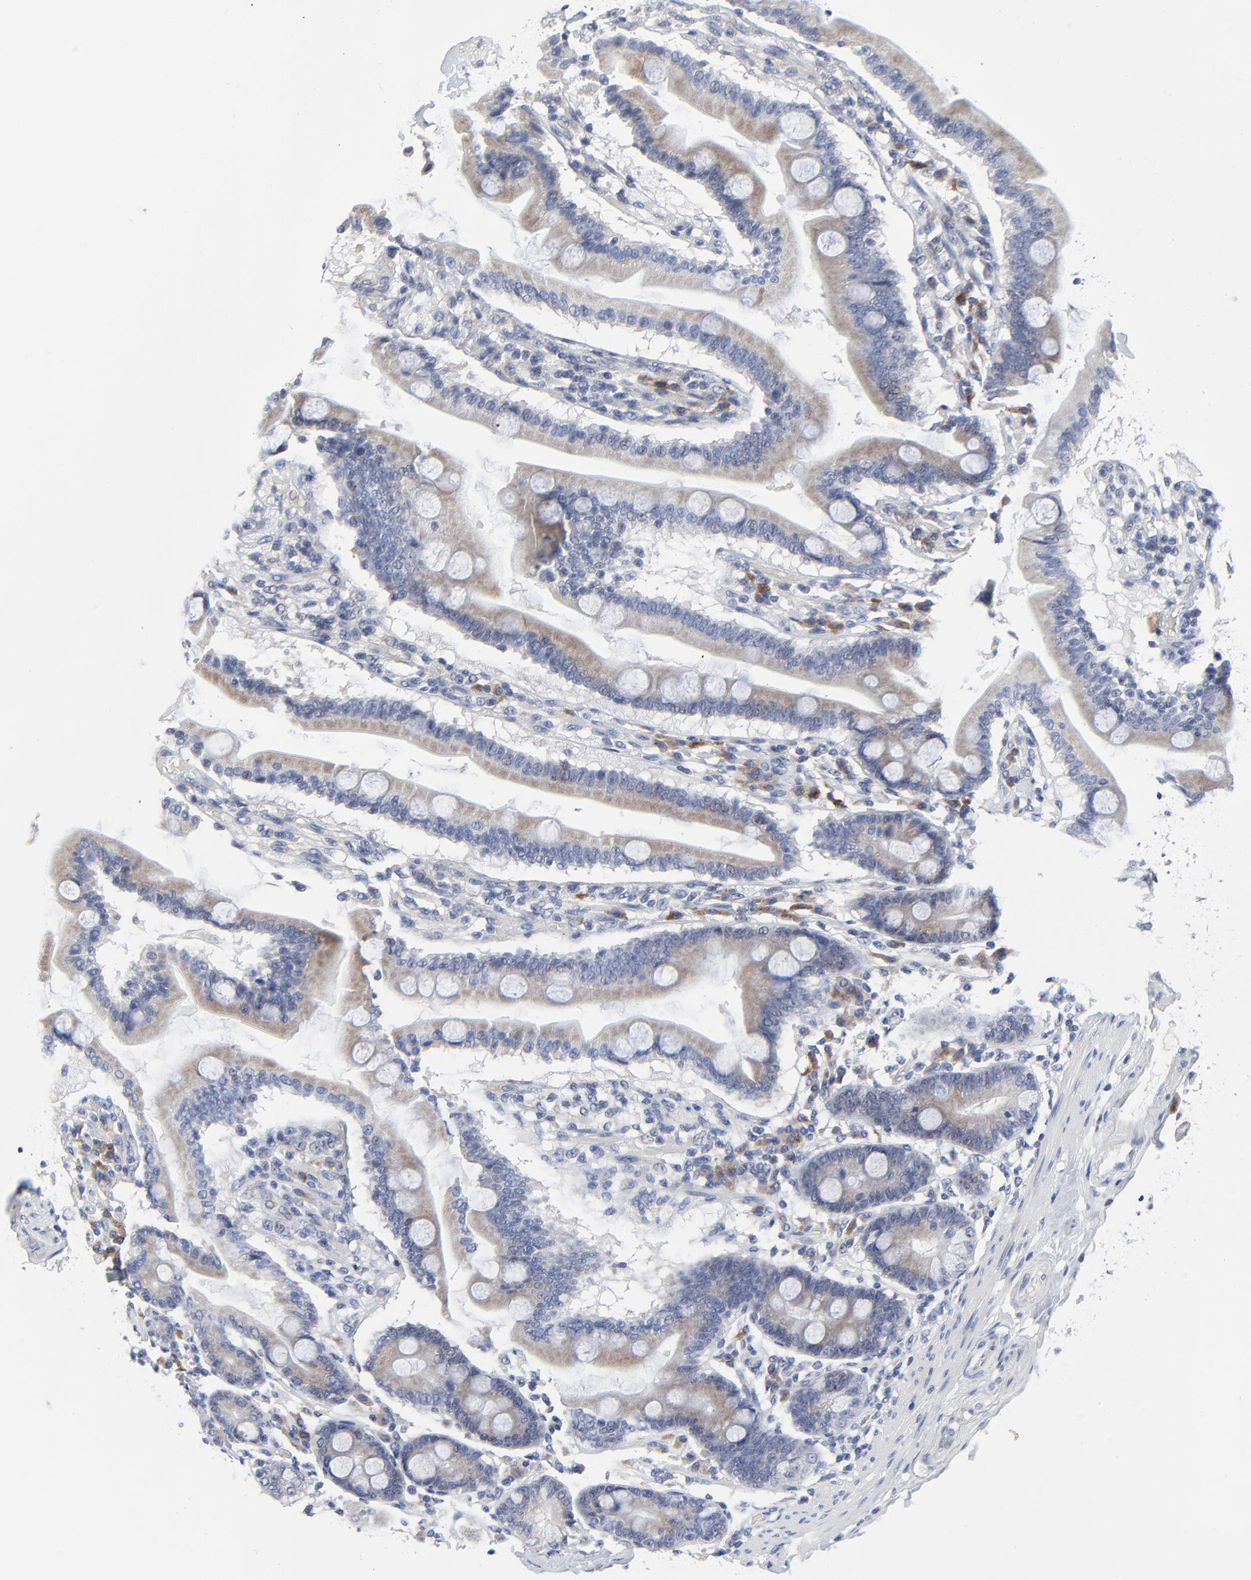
{"staining": {"intensity": "weak", "quantity": ">75%", "location": "cytoplasmic/membranous"}, "tissue": "duodenum", "cell_type": "Glandular cells", "image_type": "normal", "snomed": [{"axis": "morphology", "description": "Normal tissue, NOS"}, {"axis": "topography", "description": "Duodenum"}], "caption": "Glandular cells show weak cytoplasmic/membranous positivity in approximately >75% of cells in unremarkable duodenum.", "gene": "NLGN3", "patient": {"sex": "female", "age": 64}}